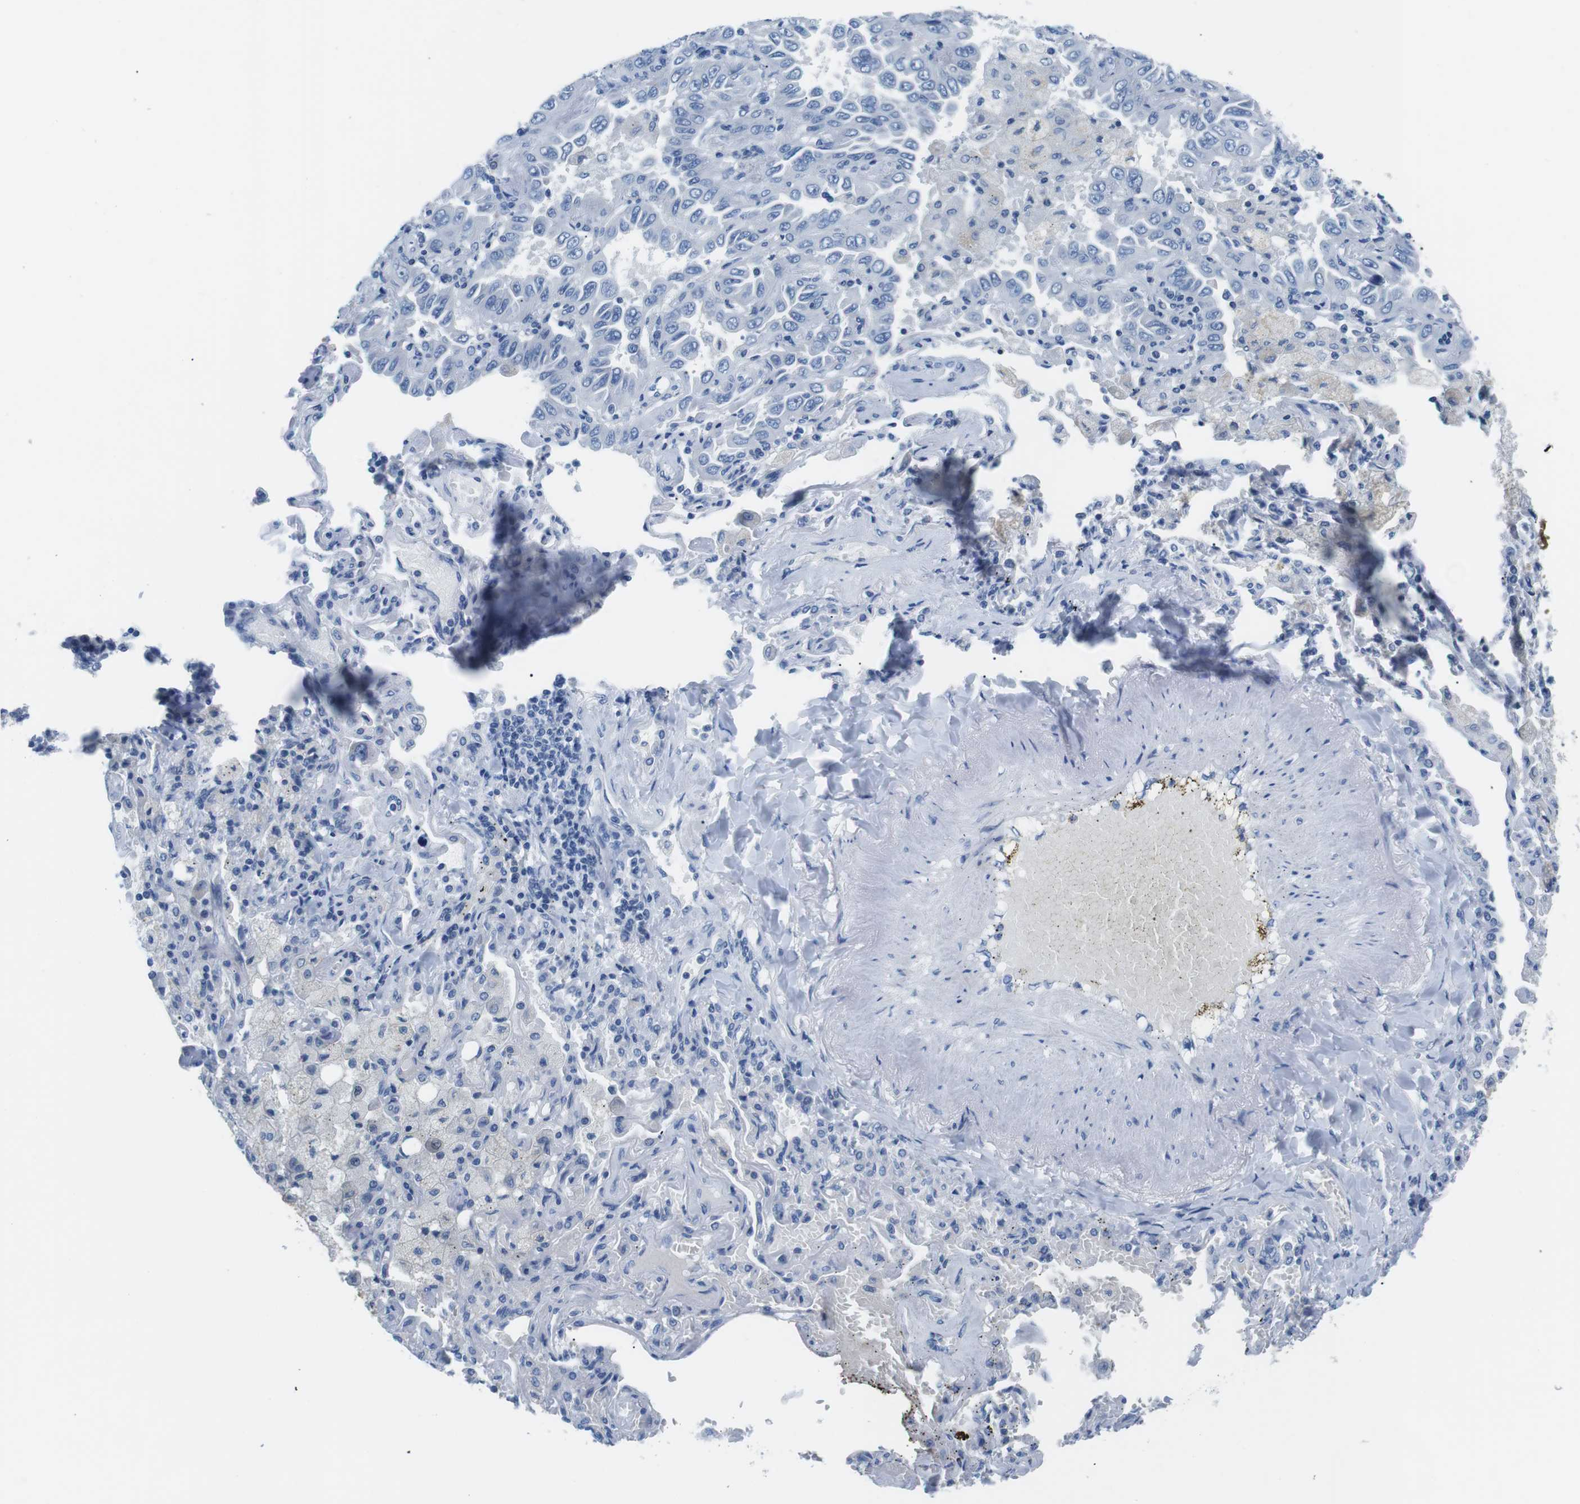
{"staining": {"intensity": "negative", "quantity": "none", "location": "none"}, "tissue": "lung cancer", "cell_type": "Tumor cells", "image_type": "cancer", "snomed": [{"axis": "morphology", "description": "Adenocarcinoma, NOS"}, {"axis": "topography", "description": "Lung"}], "caption": "High power microscopy image of an IHC histopathology image of lung cancer, revealing no significant staining in tumor cells.", "gene": "MUC2", "patient": {"sex": "male", "age": 64}}